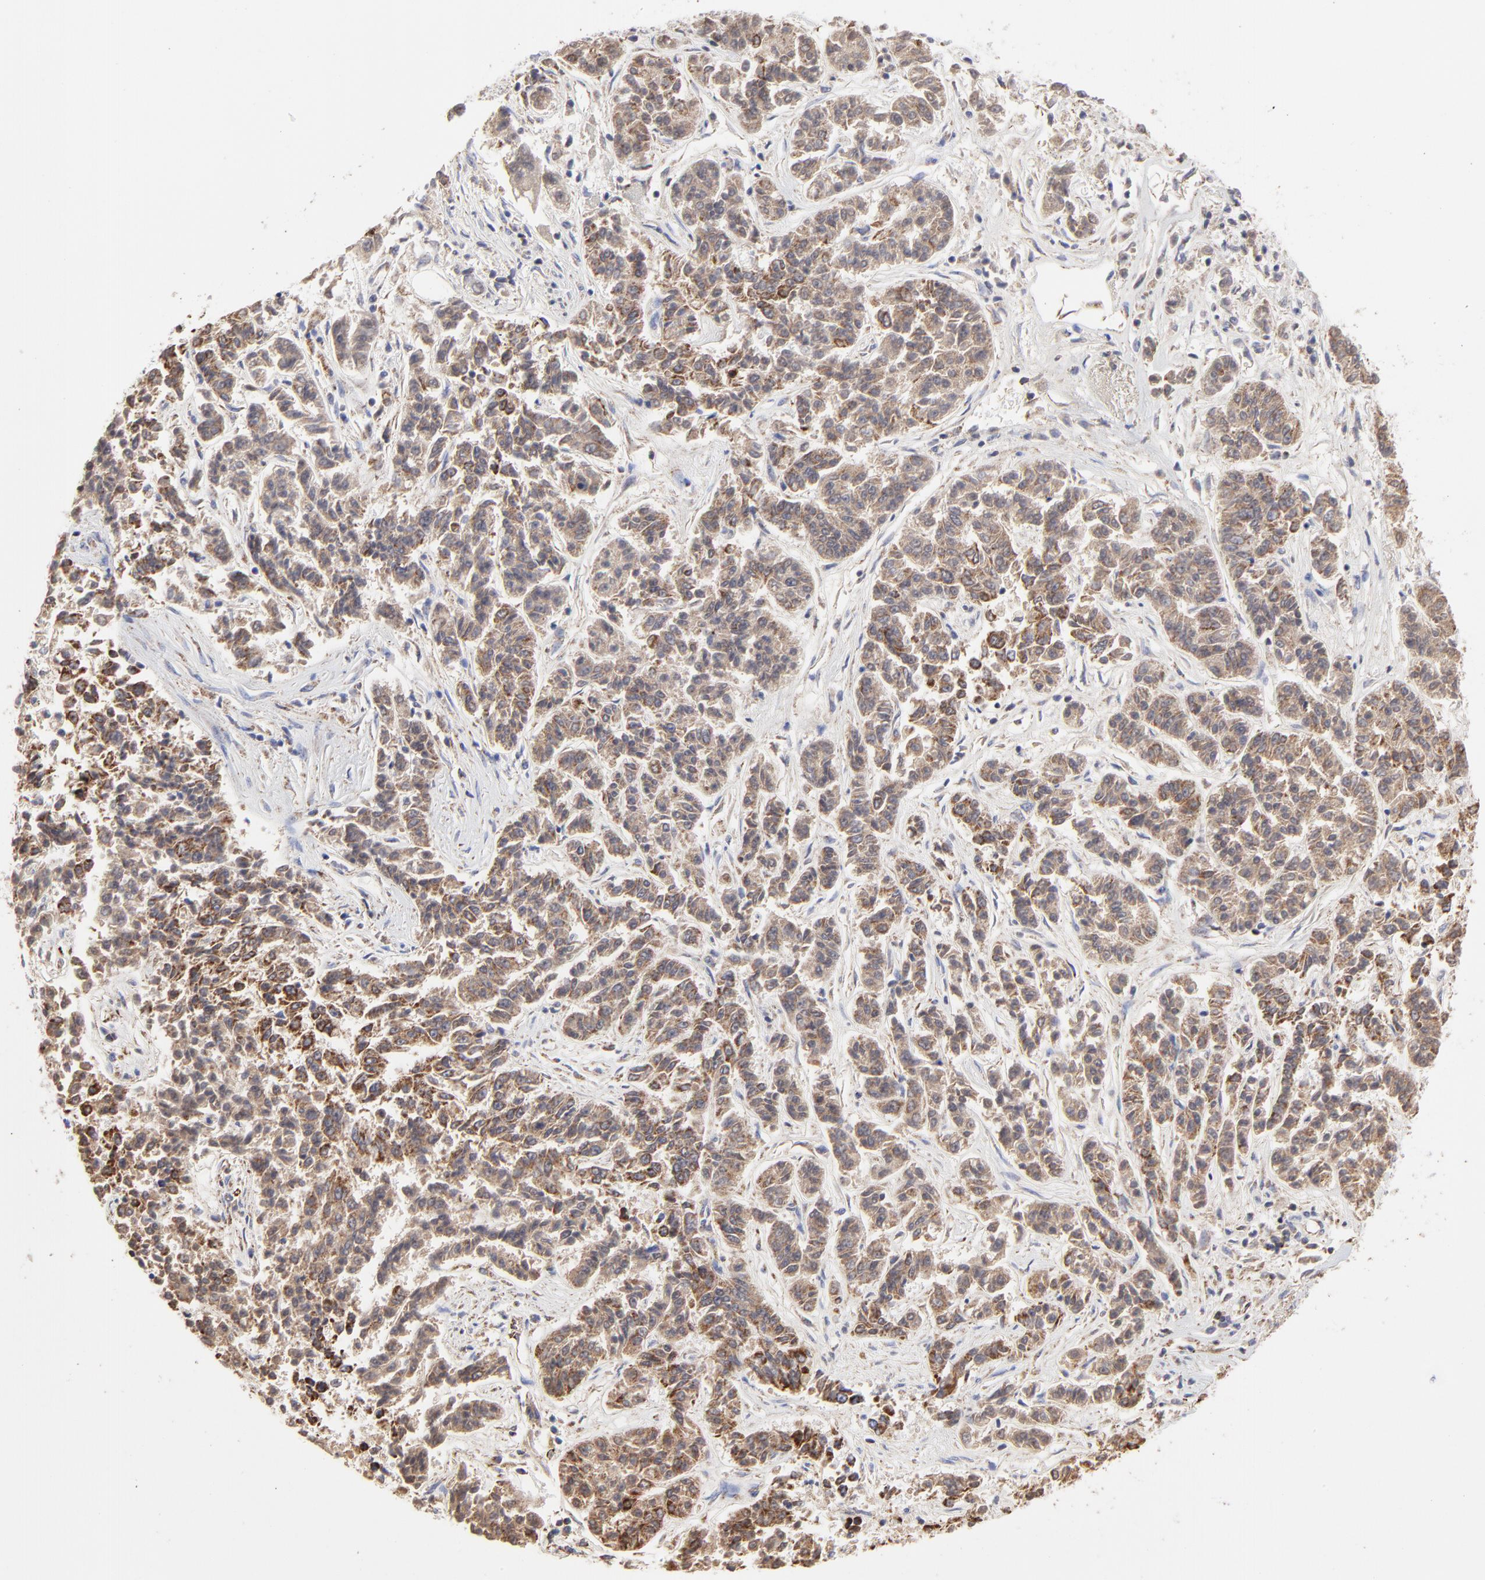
{"staining": {"intensity": "moderate", "quantity": ">75%", "location": "cytoplasmic/membranous"}, "tissue": "lung cancer", "cell_type": "Tumor cells", "image_type": "cancer", "snomed": [{"axis": "morphology", "description": "Adenocarcinoma, NOS"}, {"axis": "topography", "description": "Lung"}], "caption": "IHC (DAB) staining of human lung cancer demonstrates moderate cytoplasmic/membranous protein positivity in approximately >75% of tumor cells. The protein of interest is stained brown, and the nuclei are stained in blue (DAB (3,3'-diaminobenzidine) IHC with brightfield microscopy, high magnification).", "gene": "PINK1", "patient": {"sex": "male", "age": 84}}